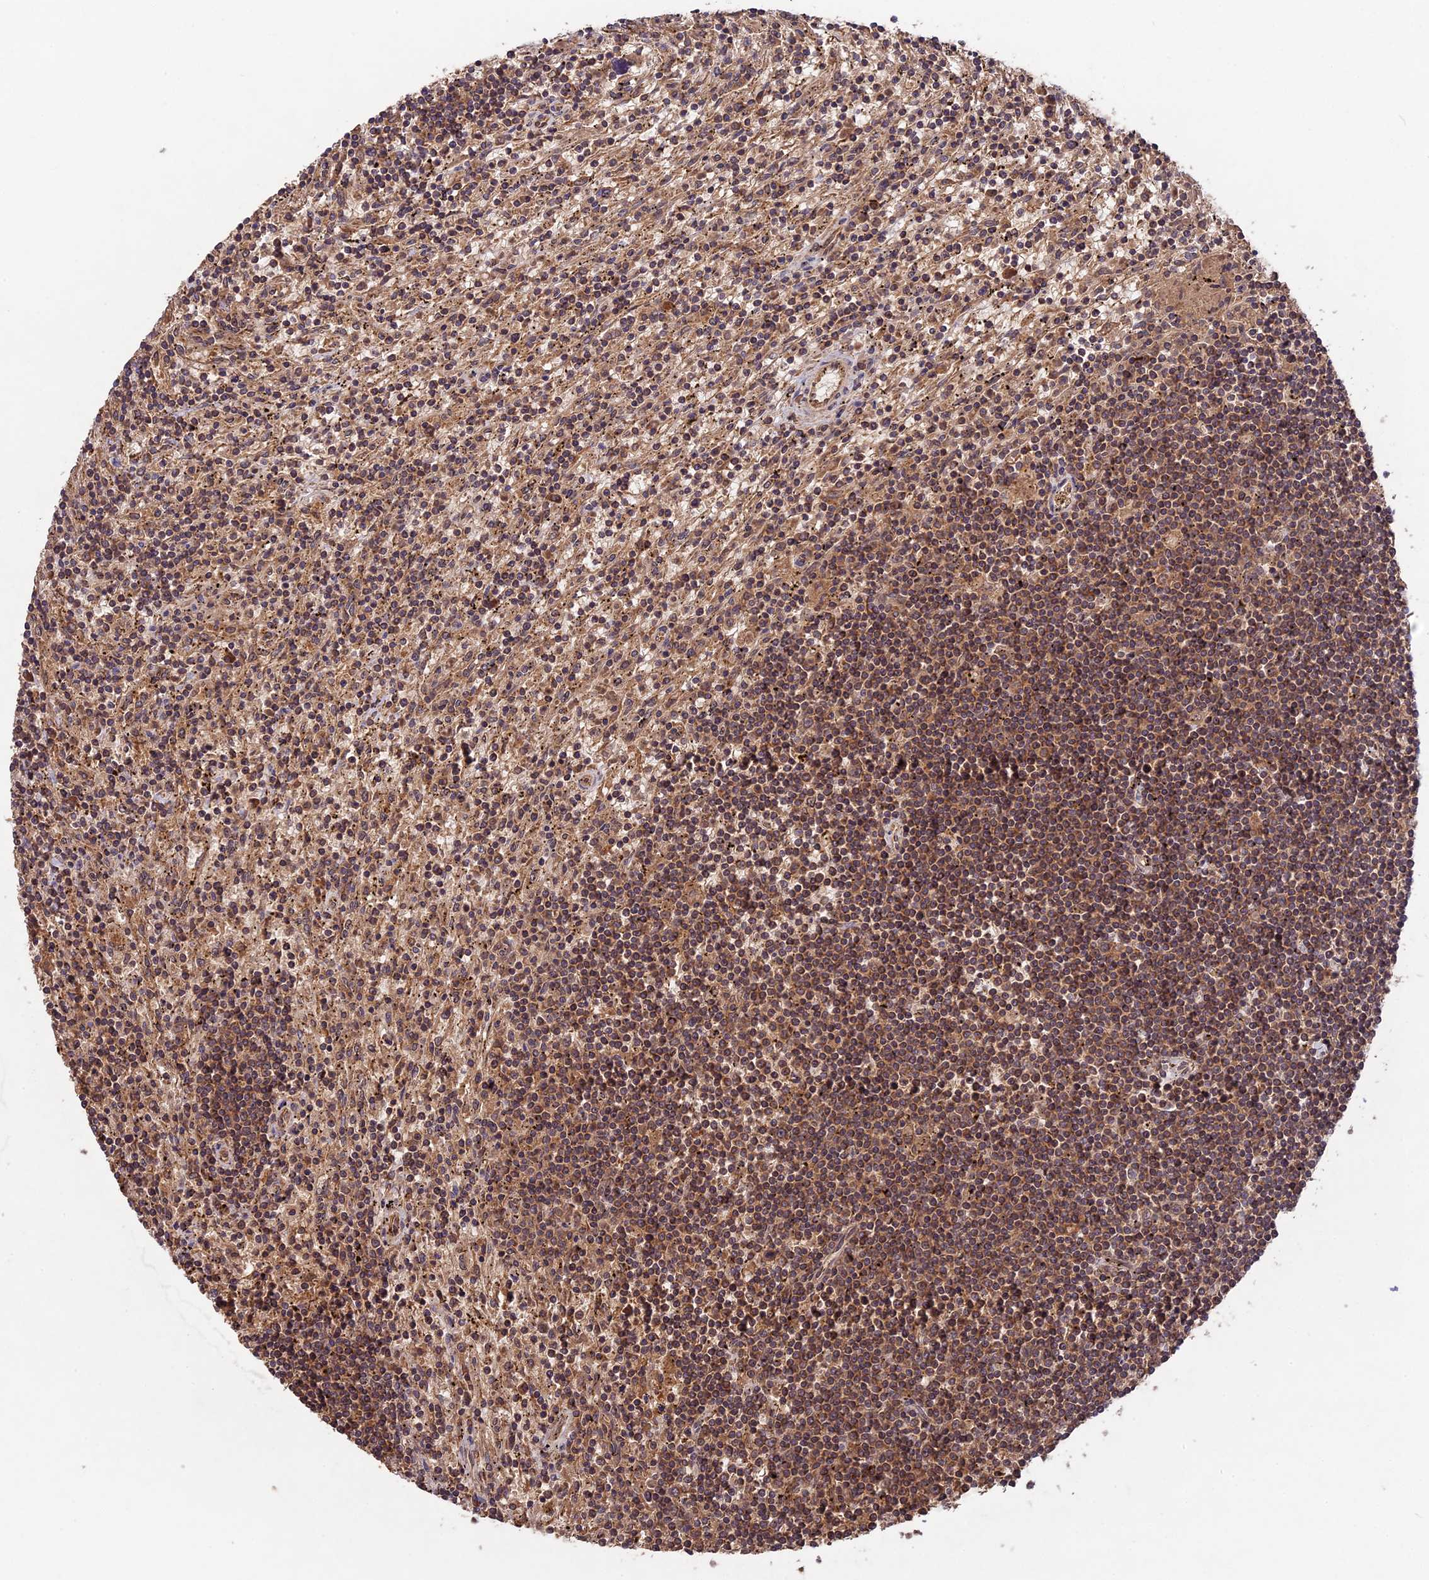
{"staining": {"intensity": "moderate", "quantity": ">75%", "location": "cytoplasmic/membranous"}, "tissue": "lymphoma", "cell_type": "Tumor cells", "image_type": "cancer", "snomed": [{"axis": "morphology", "description": "Malignant lymphoma, non-Hodgkin's type, Low grade"}, {"axis": "topography", "description": "Spleen"}], "caption": "Tumor cells reveal medium levels of moderate cytoplasmic/membranous expression in approximately >75% of cells in lymphoma. (DAB (3,3'-diaminobenzidine) IHC, brown staining for protein, blue staining for nuclei).", "gene": "CHAC1", "patient": {"sex": "male", "age": 76}}